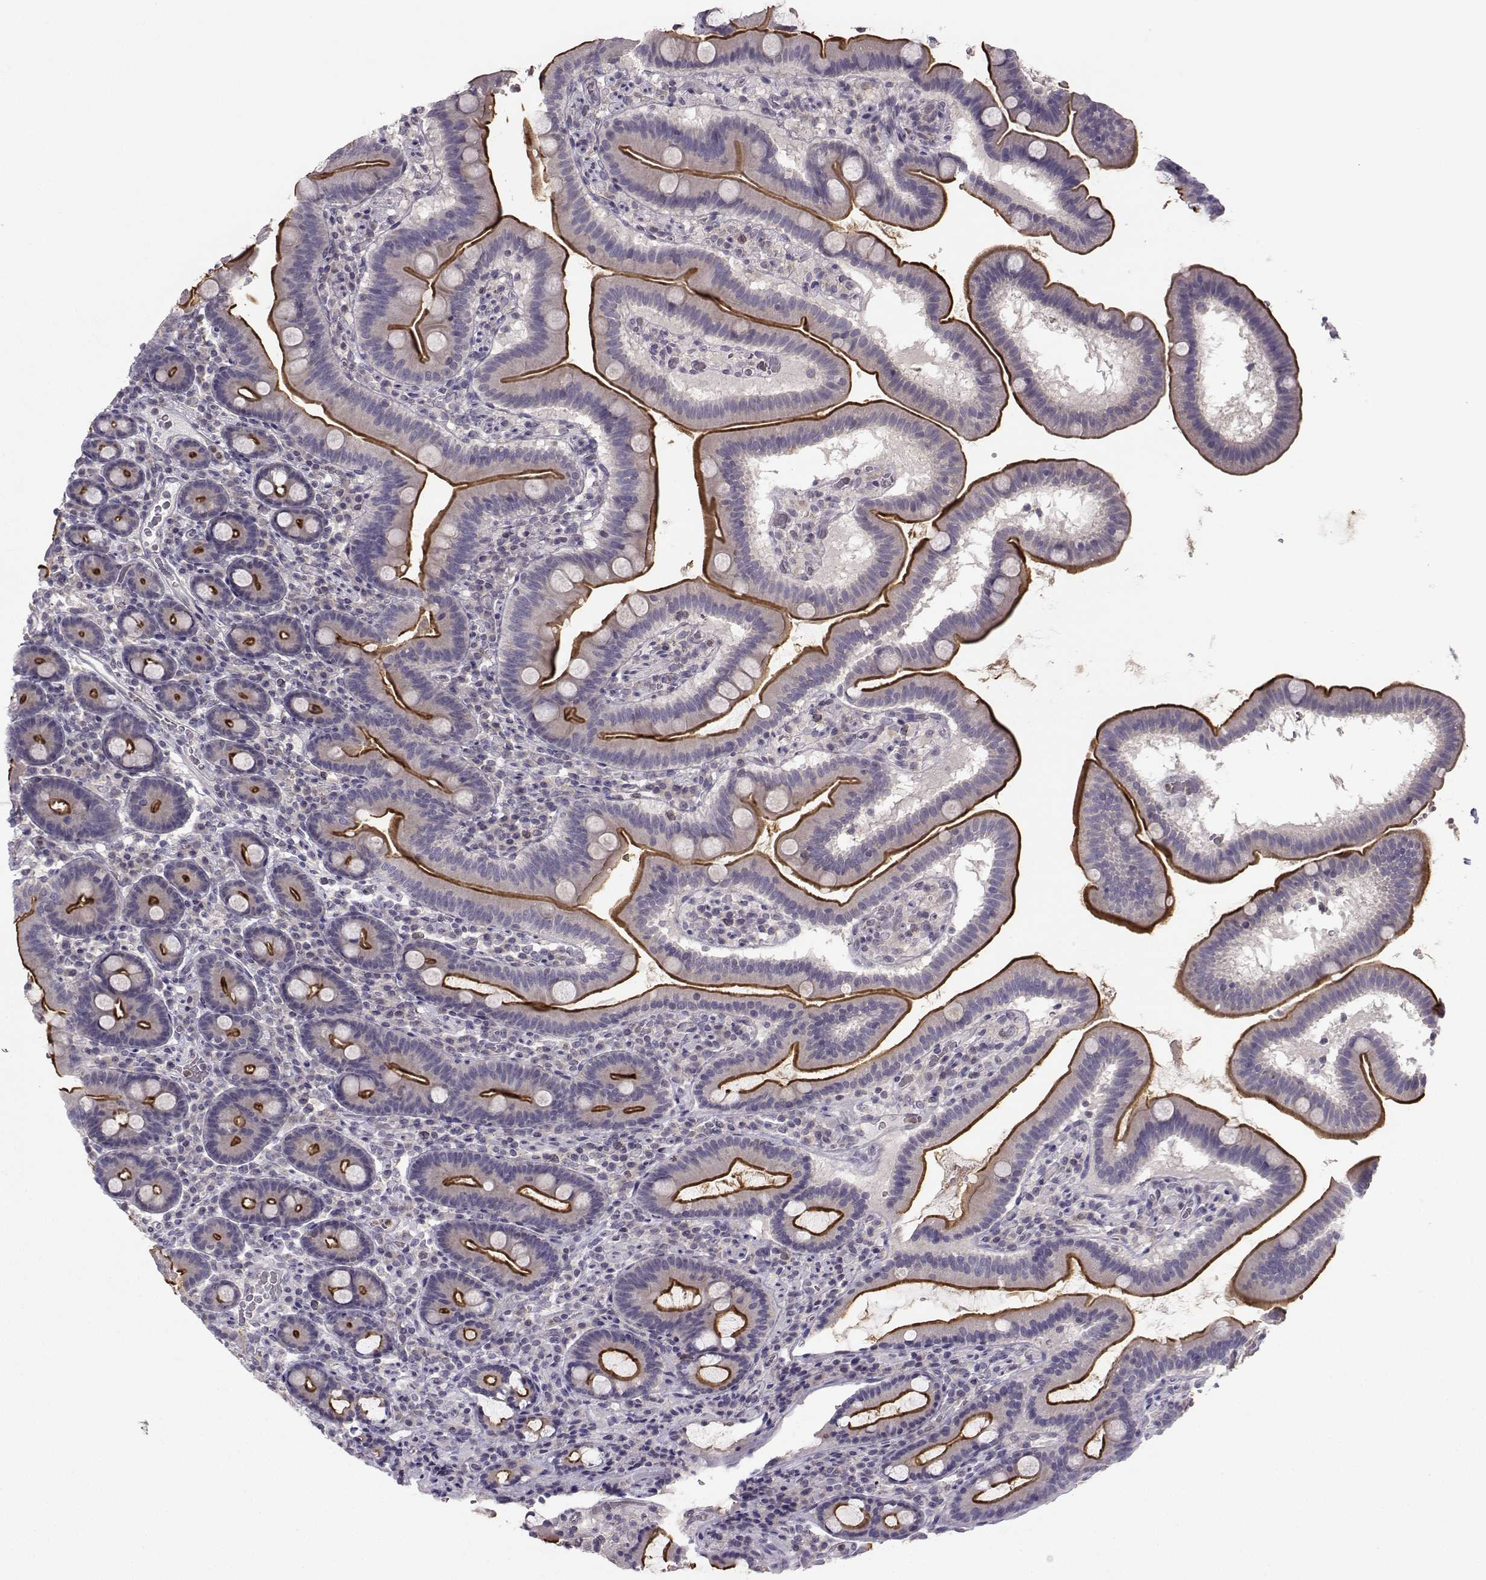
{"staining": {"intensity": "strong", "quantity": "<25%", "location": "cytoplasmic/membranous"}, "tissue": "duodenum", "cell_type": "Glandular cells", "image_type": "normal", "snomed": [{"axis": "morphology", "description": "Normal tissue, NOS"}, {"axis": "topography", "description": "Duodenum"}], "caption": "IHC (DAB) staining of normal duodenum reveals strong cytoplasmic/membranous protein expression in approximately <25% of glandular cells.", "gene": "FCAMR", "patient": {"sex": "male", "age": 59}}